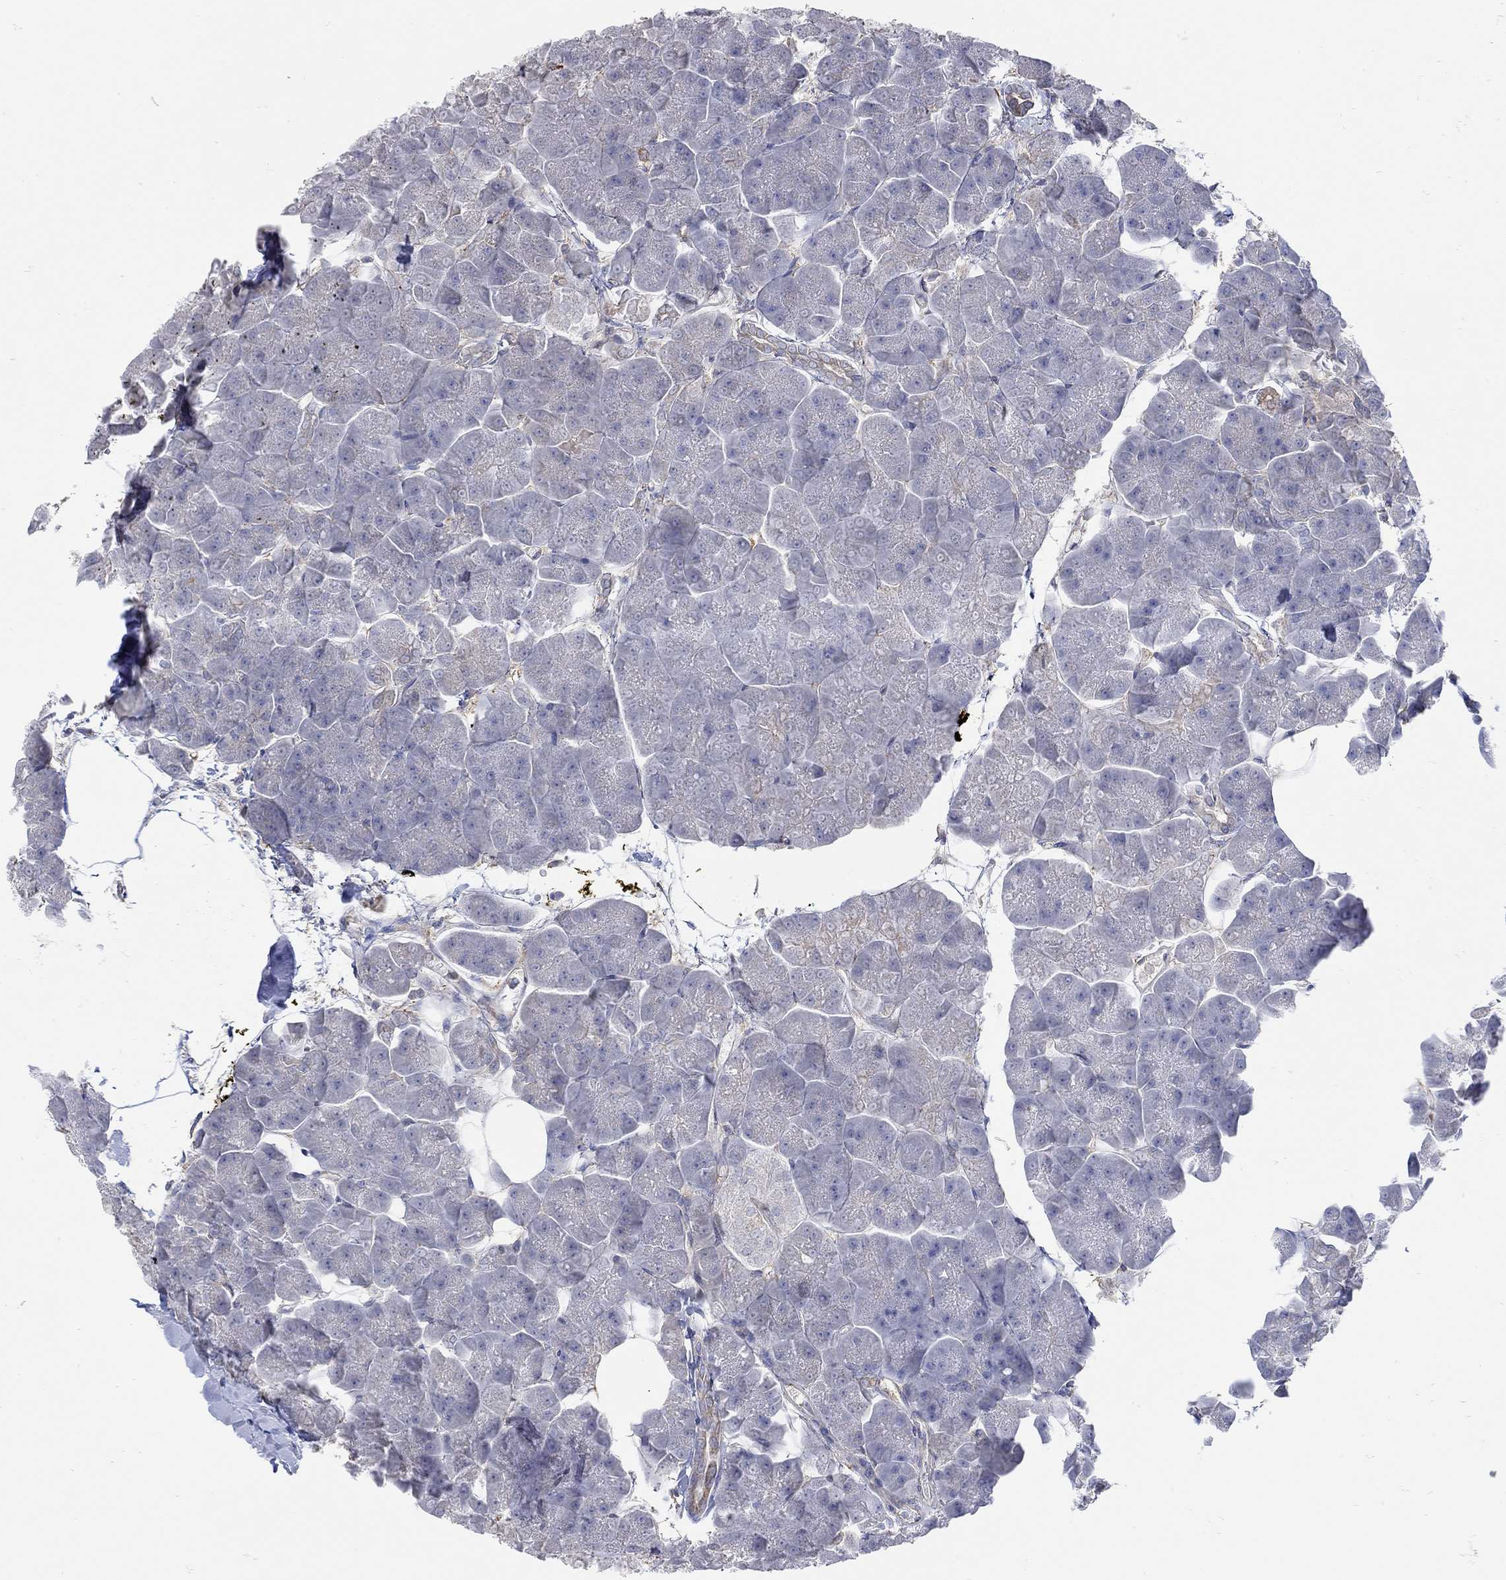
{"staining": {"intensity": "weak", "quantity": "<25%", "location": "cytoplasmic/membranous"}, "tissue": "pancreas", "cell_type": "Exocrine glandular cells", "image_type": "normal", "snomed": [{"axis": "morphology", "description": "Normal tissue, NOS"}, {"axis": "topography", "description": "Adipose tissue"}, {"axis": "topography", "description": "Pancreas"}, {"axis": "topography", "description": "Peripheral nerve tissue"}], "caption": "This image is of benign pancreas stained with immunohistochemistry to label a protein in brown with the nuclei are counter-stained blue. There is no staining in exocrine glandular cells.", "gene": "TEKT3", "patient": {"sex": "female", "age": 58}}